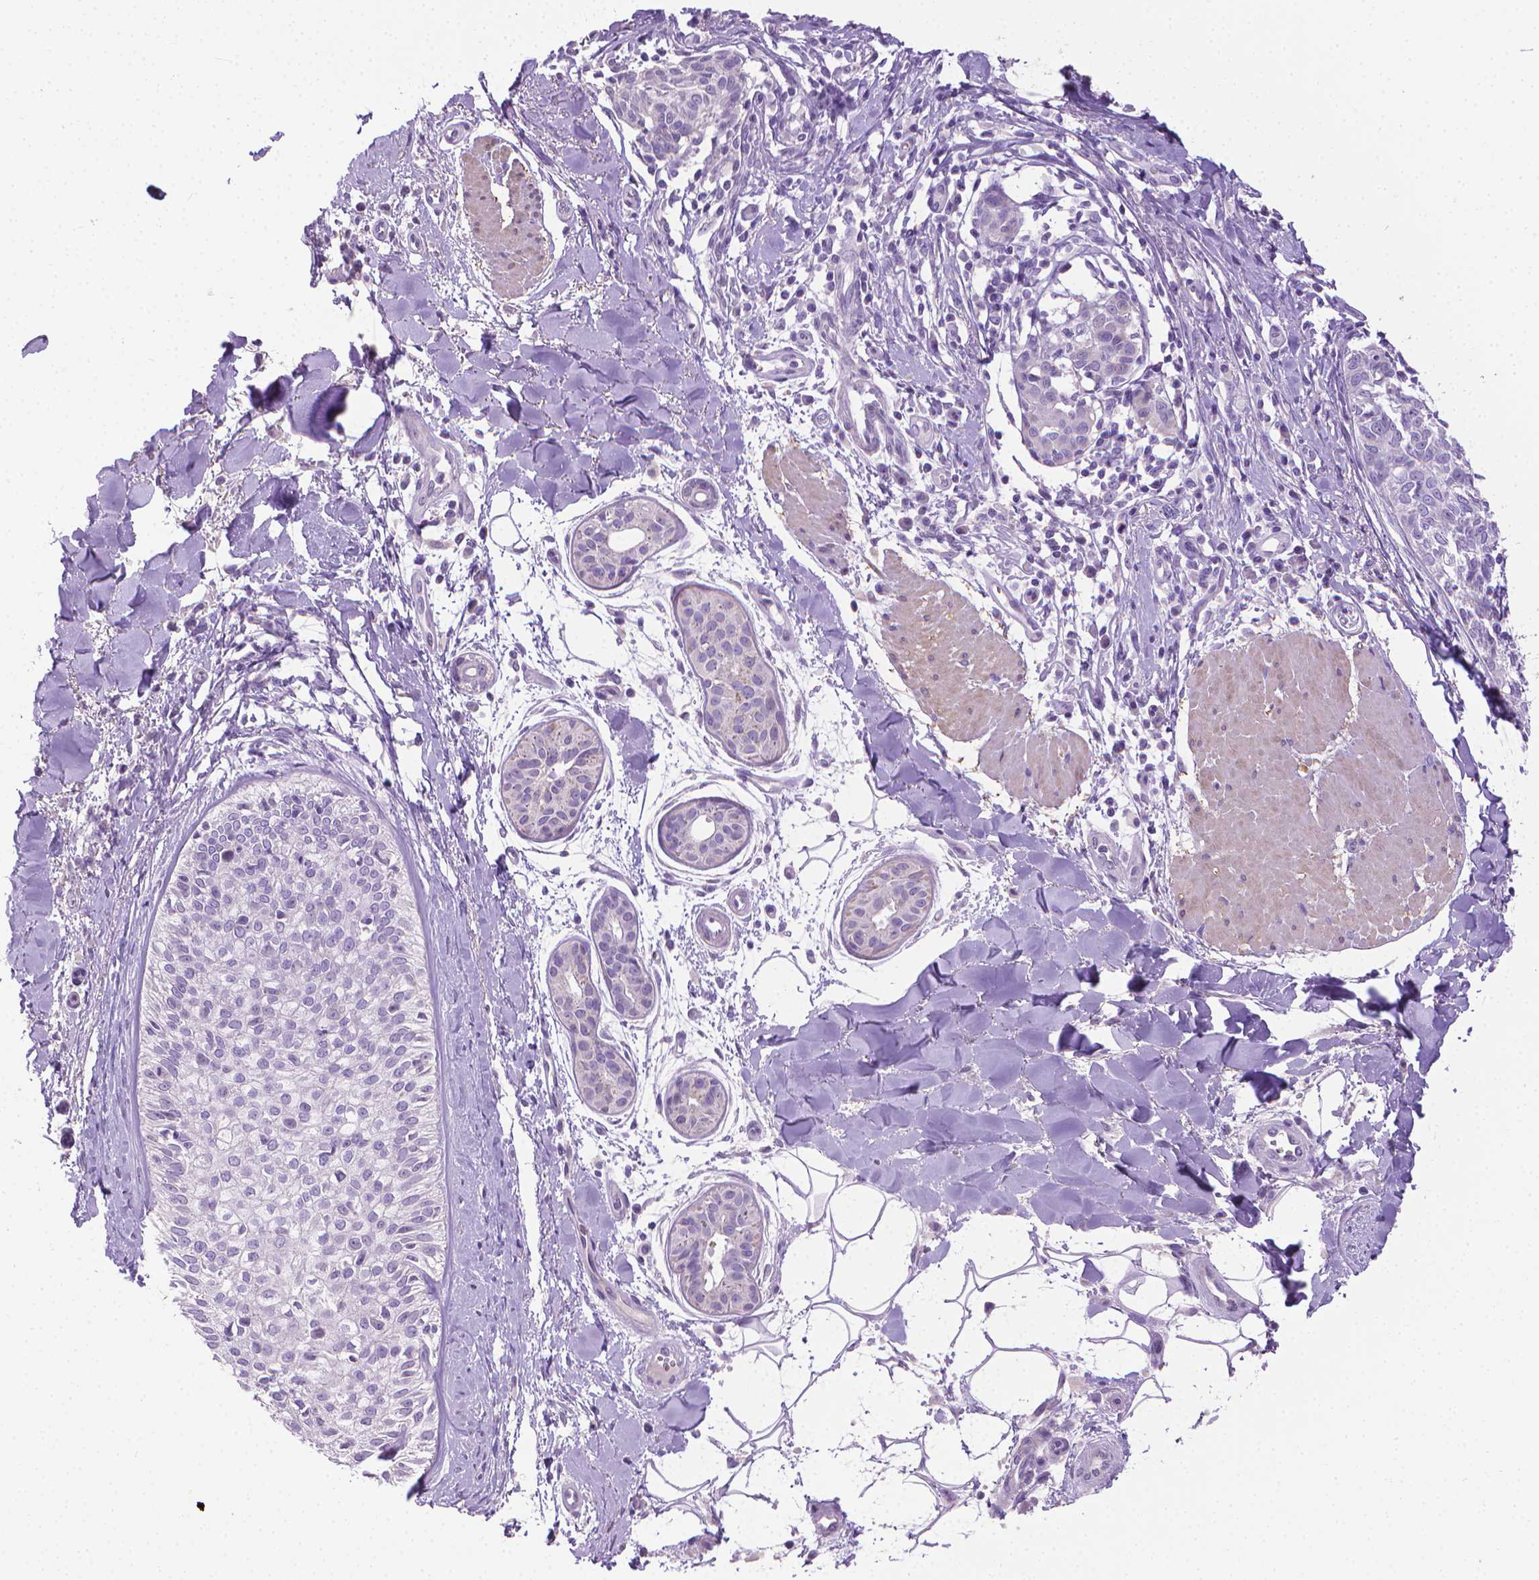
{"staining": {"intensity": "negative", "quantity": "none", "location": "none"}, "tissue": "melanoma", "cell_type": "Tumor cells", "image_type": "cancer", "snomed": [{"axis": "morphology", "description": "Malignant melanoma, NOS"}, {"axis": "topography", "description": "Skin"}], "caption": "Protein analysis of melanoma displays no significant positivity in tumor cells.", "gene": "PNMA2", "patient": {"sex": "male", "age": 48}}